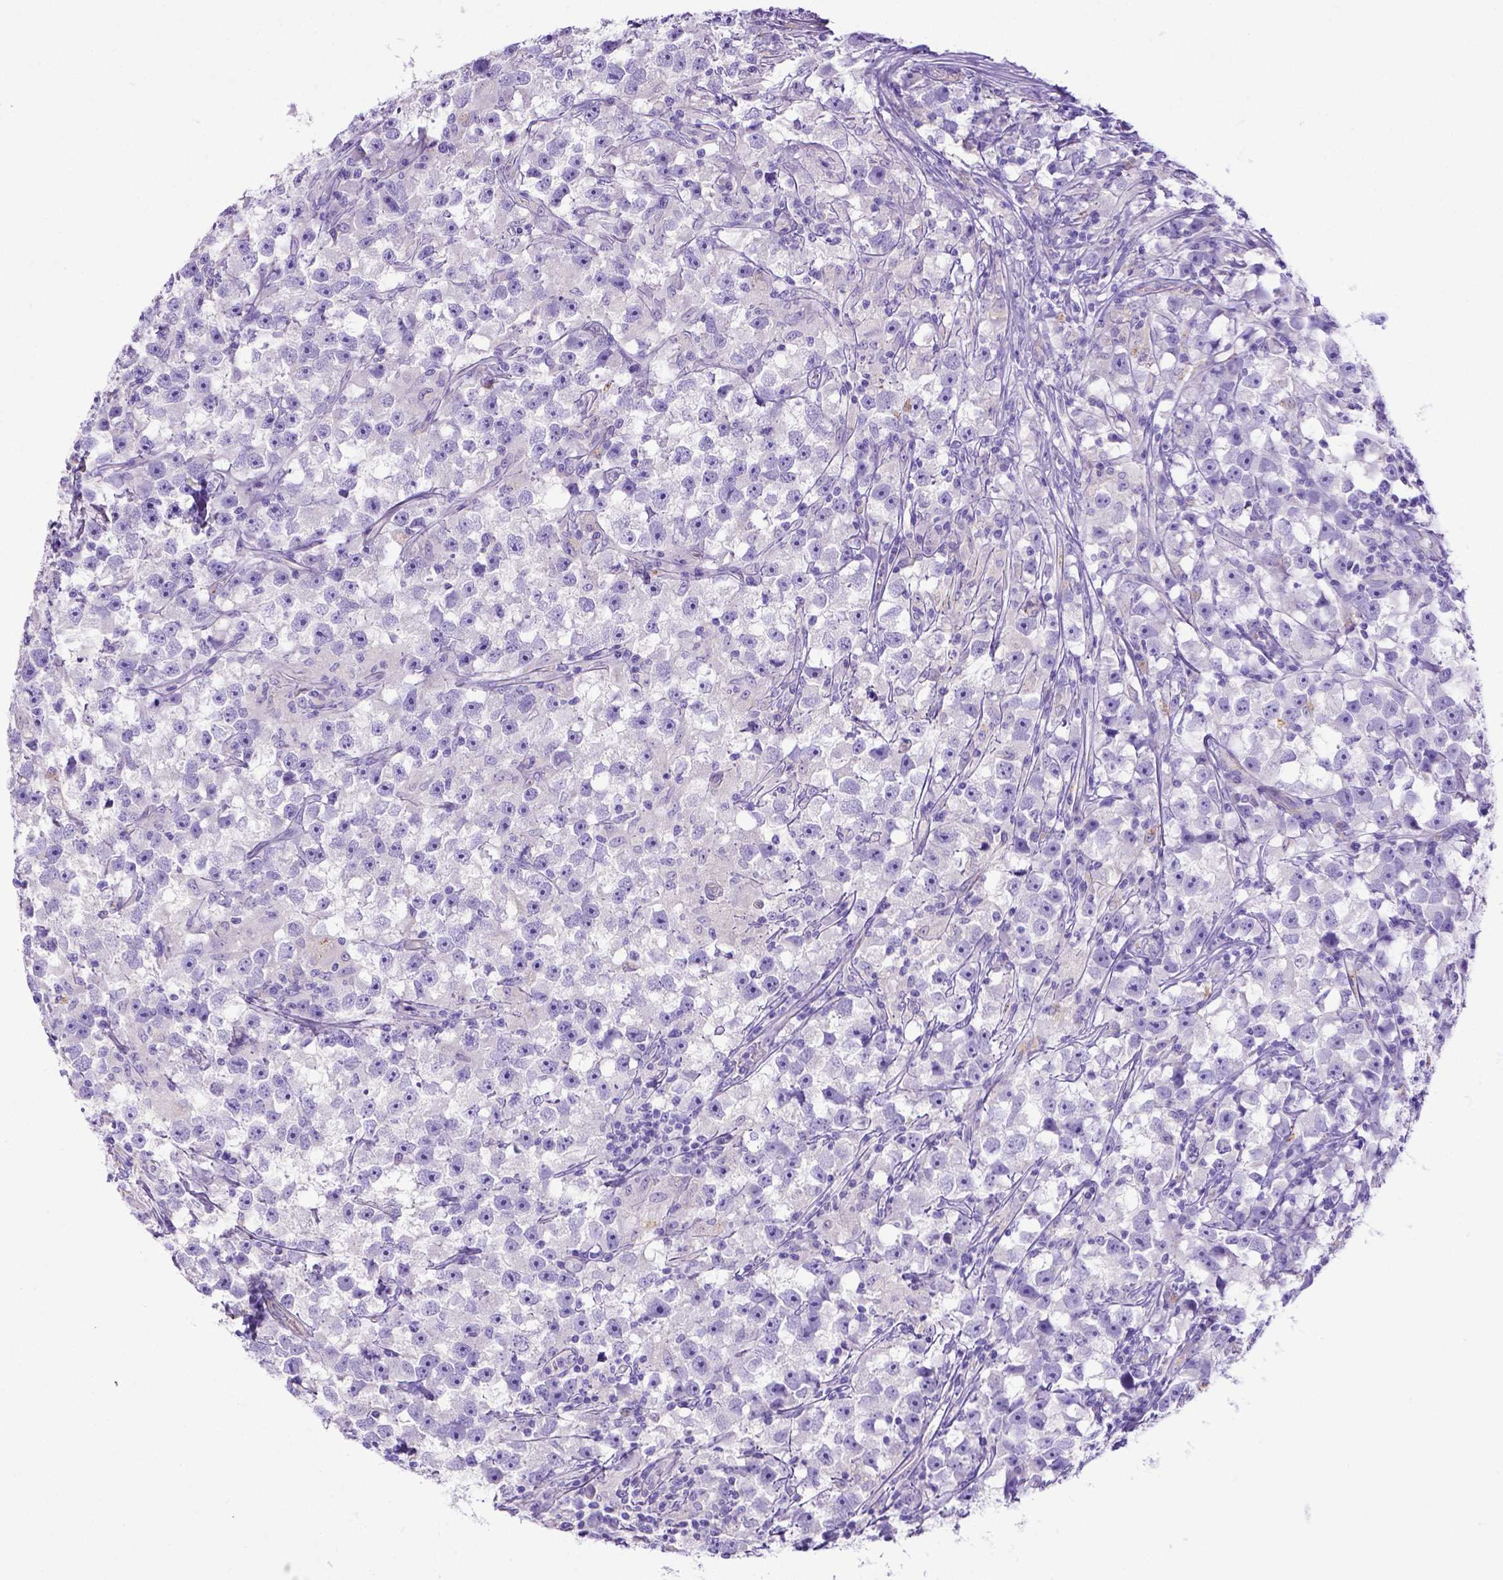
{"staining": {"intensity": "negative", "quantity": "none", "location": "none"}, "tissue": "testis cancer", "cell_type": "Tumor cells", "image_type": "cancer", "snomed": [{"axis": "morphology", "description": "Seminoma, NOS"}, {"axis": "topography", "description": "Testis"}], "caption": "Immunohistochemistry (IHC) of testis seminoma exhibits no expression in tumor cells.", "gene": "LRRC18", "patient": {"sex": "male", "age": 33}}